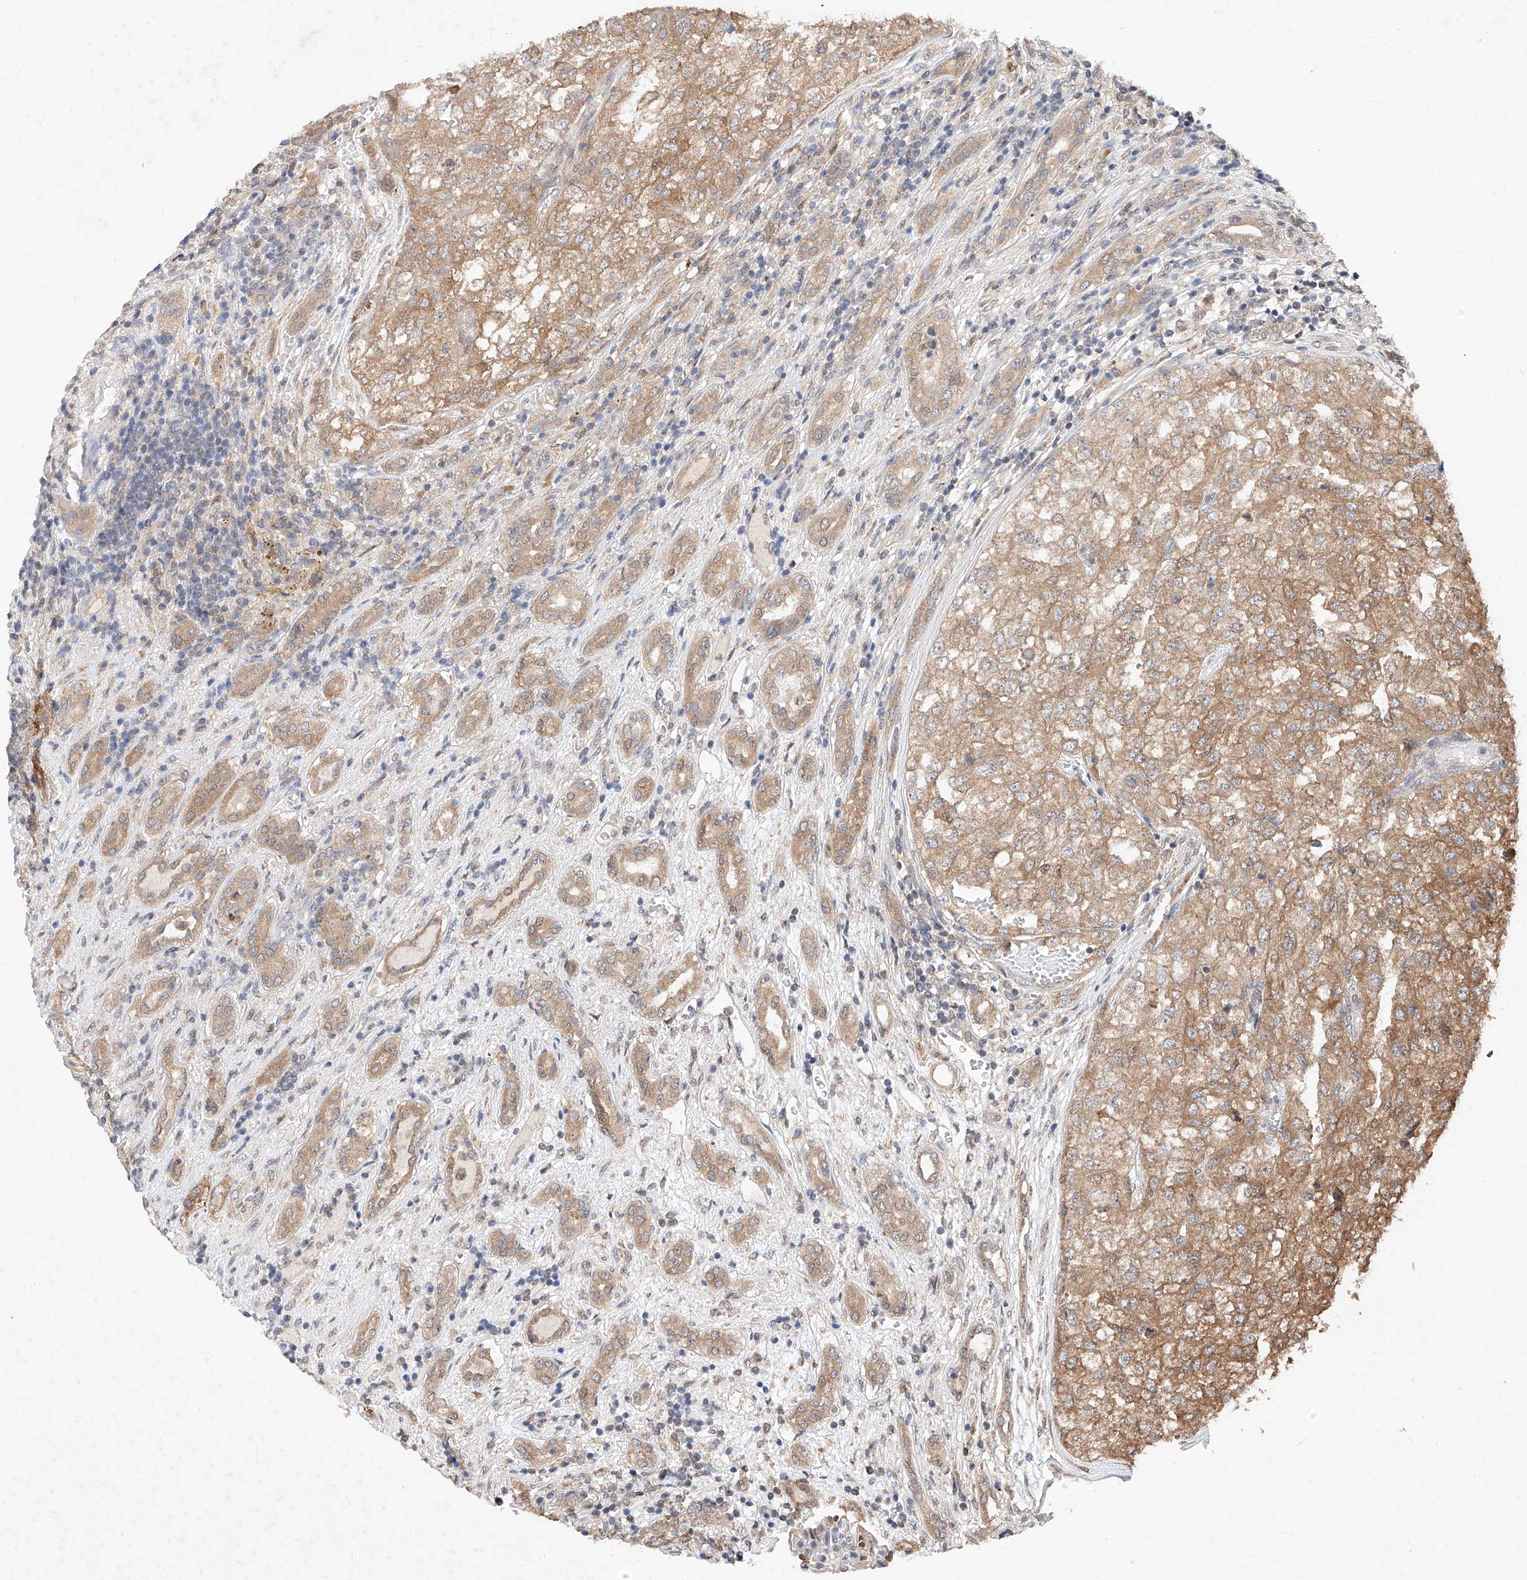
{"staining": {"intensity": "moderate", "quantity": ">75%", "location": "cytoplasmic/membranous"}, "tissue": "renal cancer", "cell_type": "Tumor cells", "image_type": "cancer", "snomed": [{"axis": "morphology", "description": "Adenocarcinoma, NOS"}, {"axis": "topography", "description": "Kidney"}], "caption": "Moderate cytoplasmic/membranous protein staining is appreciated in approximately >75% of tumor cells in renal adenocarcinoma.", "gene": "ZSCAN4", "patient": {"sex": "female", "age": 54}}